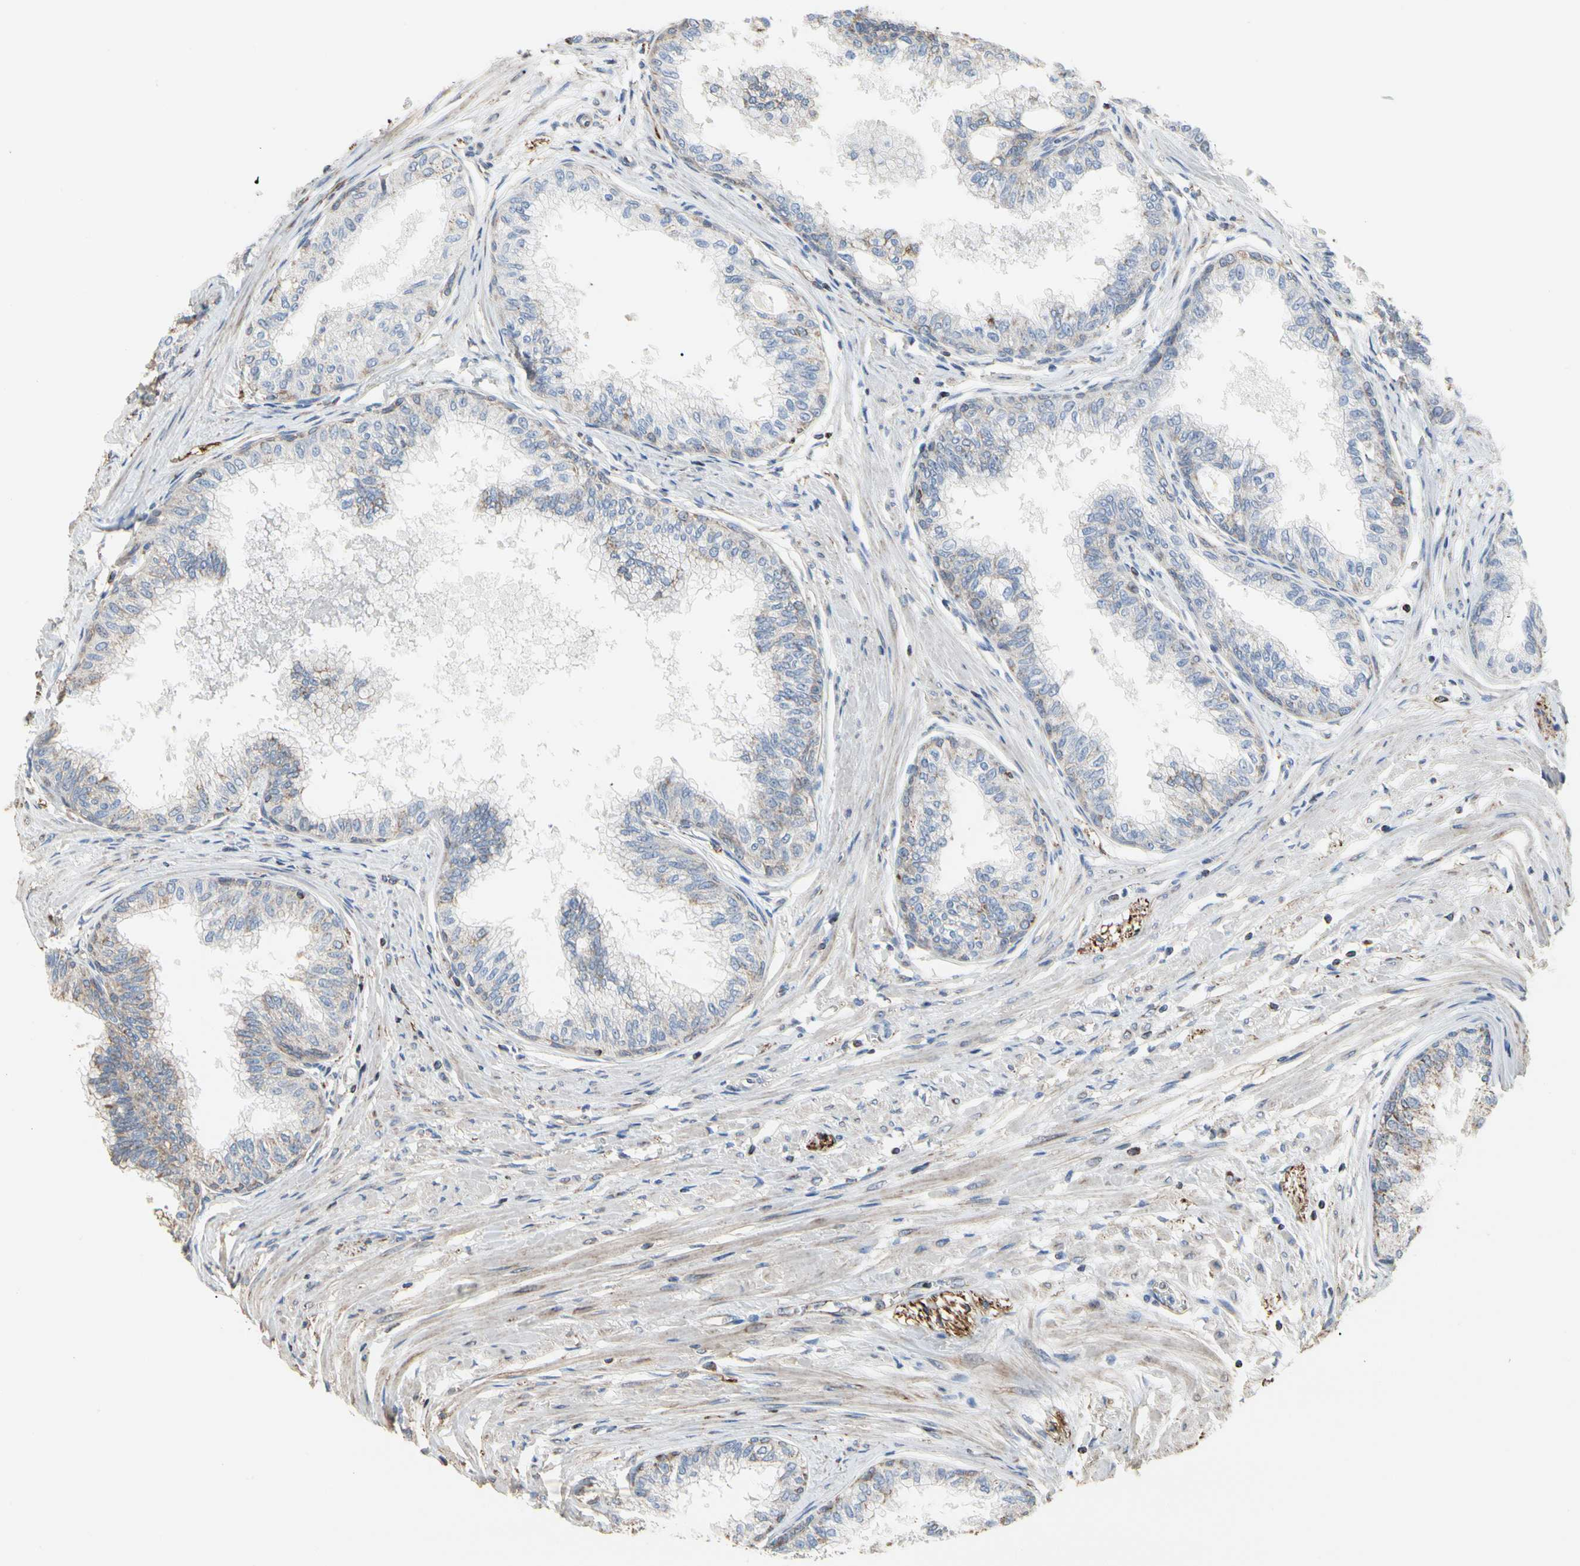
{"staining": {"intensity": "moderate", "quantity": "<25%", "location": "cytoplasmic/membranous"}, "tissue": "prostate", "cell_type": "Glandular cells", "image_type": "normal", "snomed": [{"axis": "morphology", "description": "Normal tissue, NOS"}, {"axis": "topography", "description": "Prostate"}, {"axis": "topography", "description": "Seminal veicle"}], "caption": "DAB (3,3'-diaminobenzidine) immunohistochemical staining of unremarkable prostate shows moderate cytoplasmic/membranous protein staining in about <25% of glandular cells. The staining is performed using DAB (3,3'-diaminobenzidine) brown chromogen to label protein expression. The nuclei are counter-stained blue using hematoxylin.", "gene": "TUBA1A", "patient": {"sex": "male", "age": 60}}